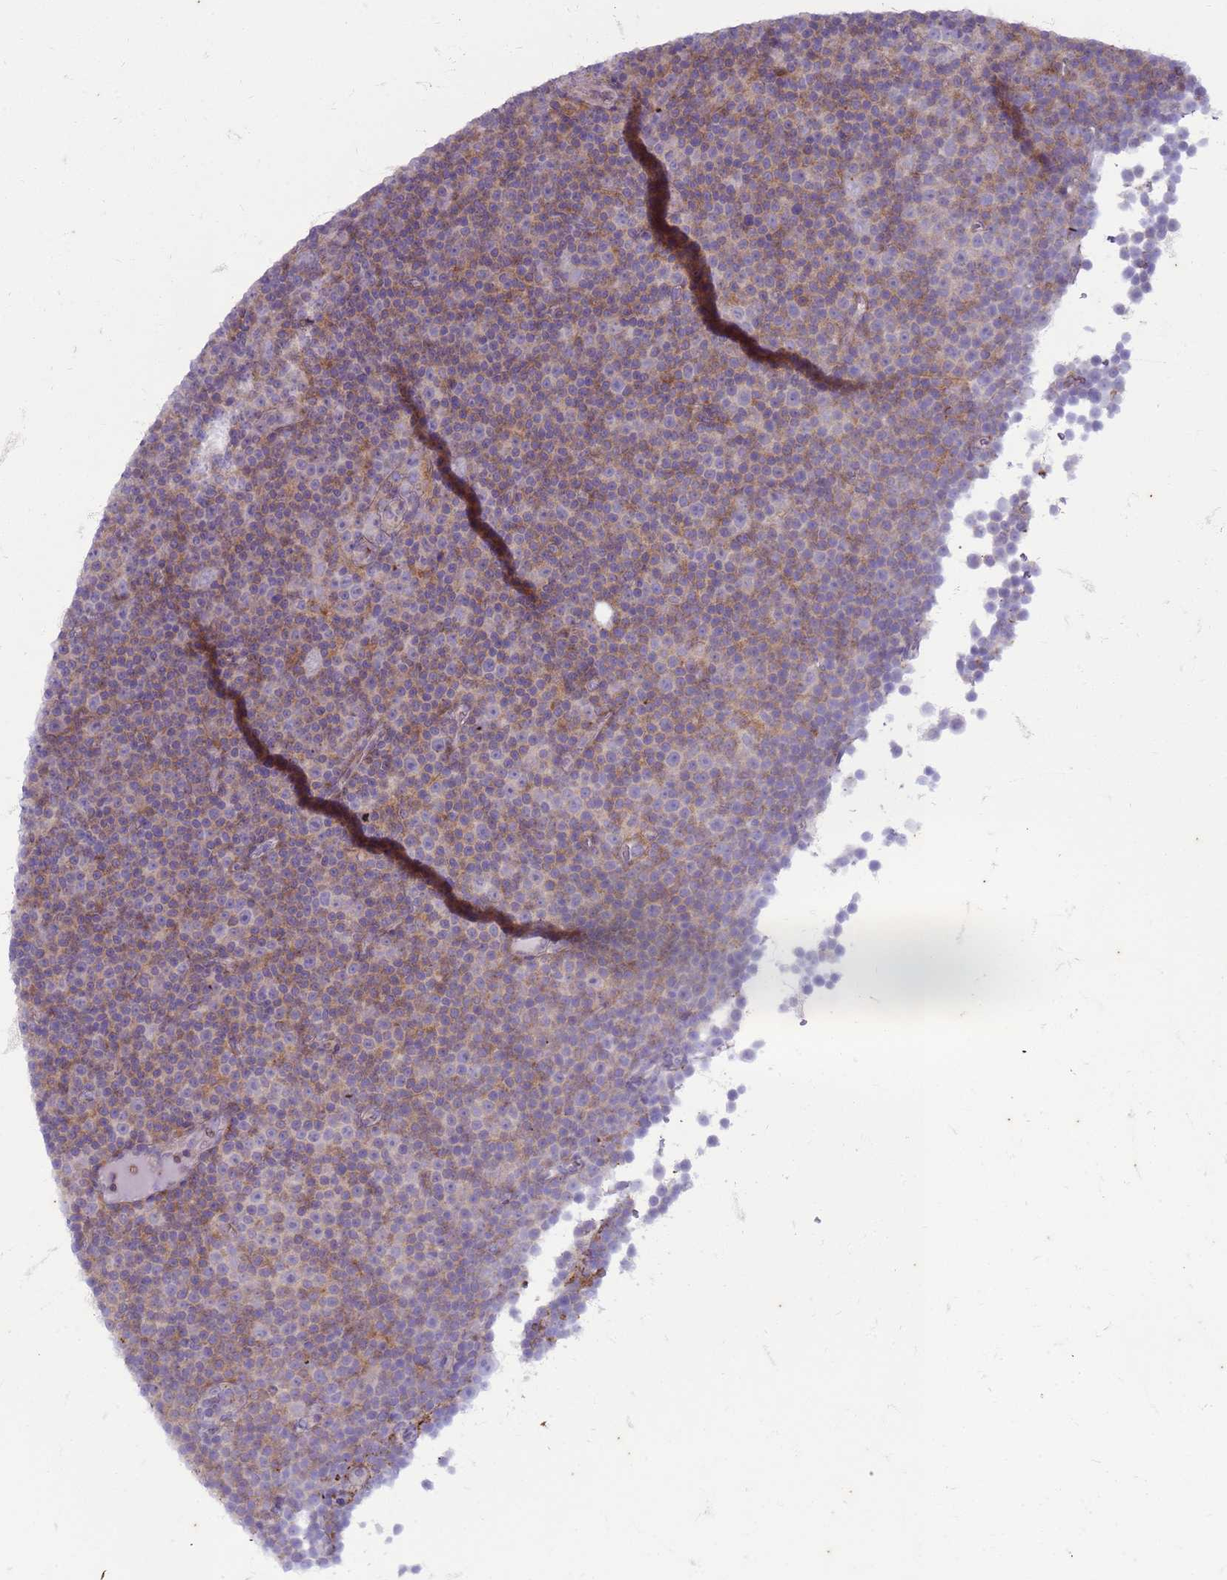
{"staining": {"intensity": "negative", "quantity": "none", "location": "none"}, "tissue": "lymphoma", "cell_type": "Tumor cells", "image_type": "cancer", "snomed": [{"axis": "morphology", "description": "Malignant lymphoma, non-Hodgkin's type, Low grade"}, {"axis": "topography", "description": "Lymph node"}], "caption": "Tumor cells are negative for brown protein staining in lymphoma. Brightfield microscopy of IHC stained with DAB (brown) and hematoxylin (blue), captured at high magnification.", "gene": "SLC15A3", "patient": {"sex": "female", "age": 67}}